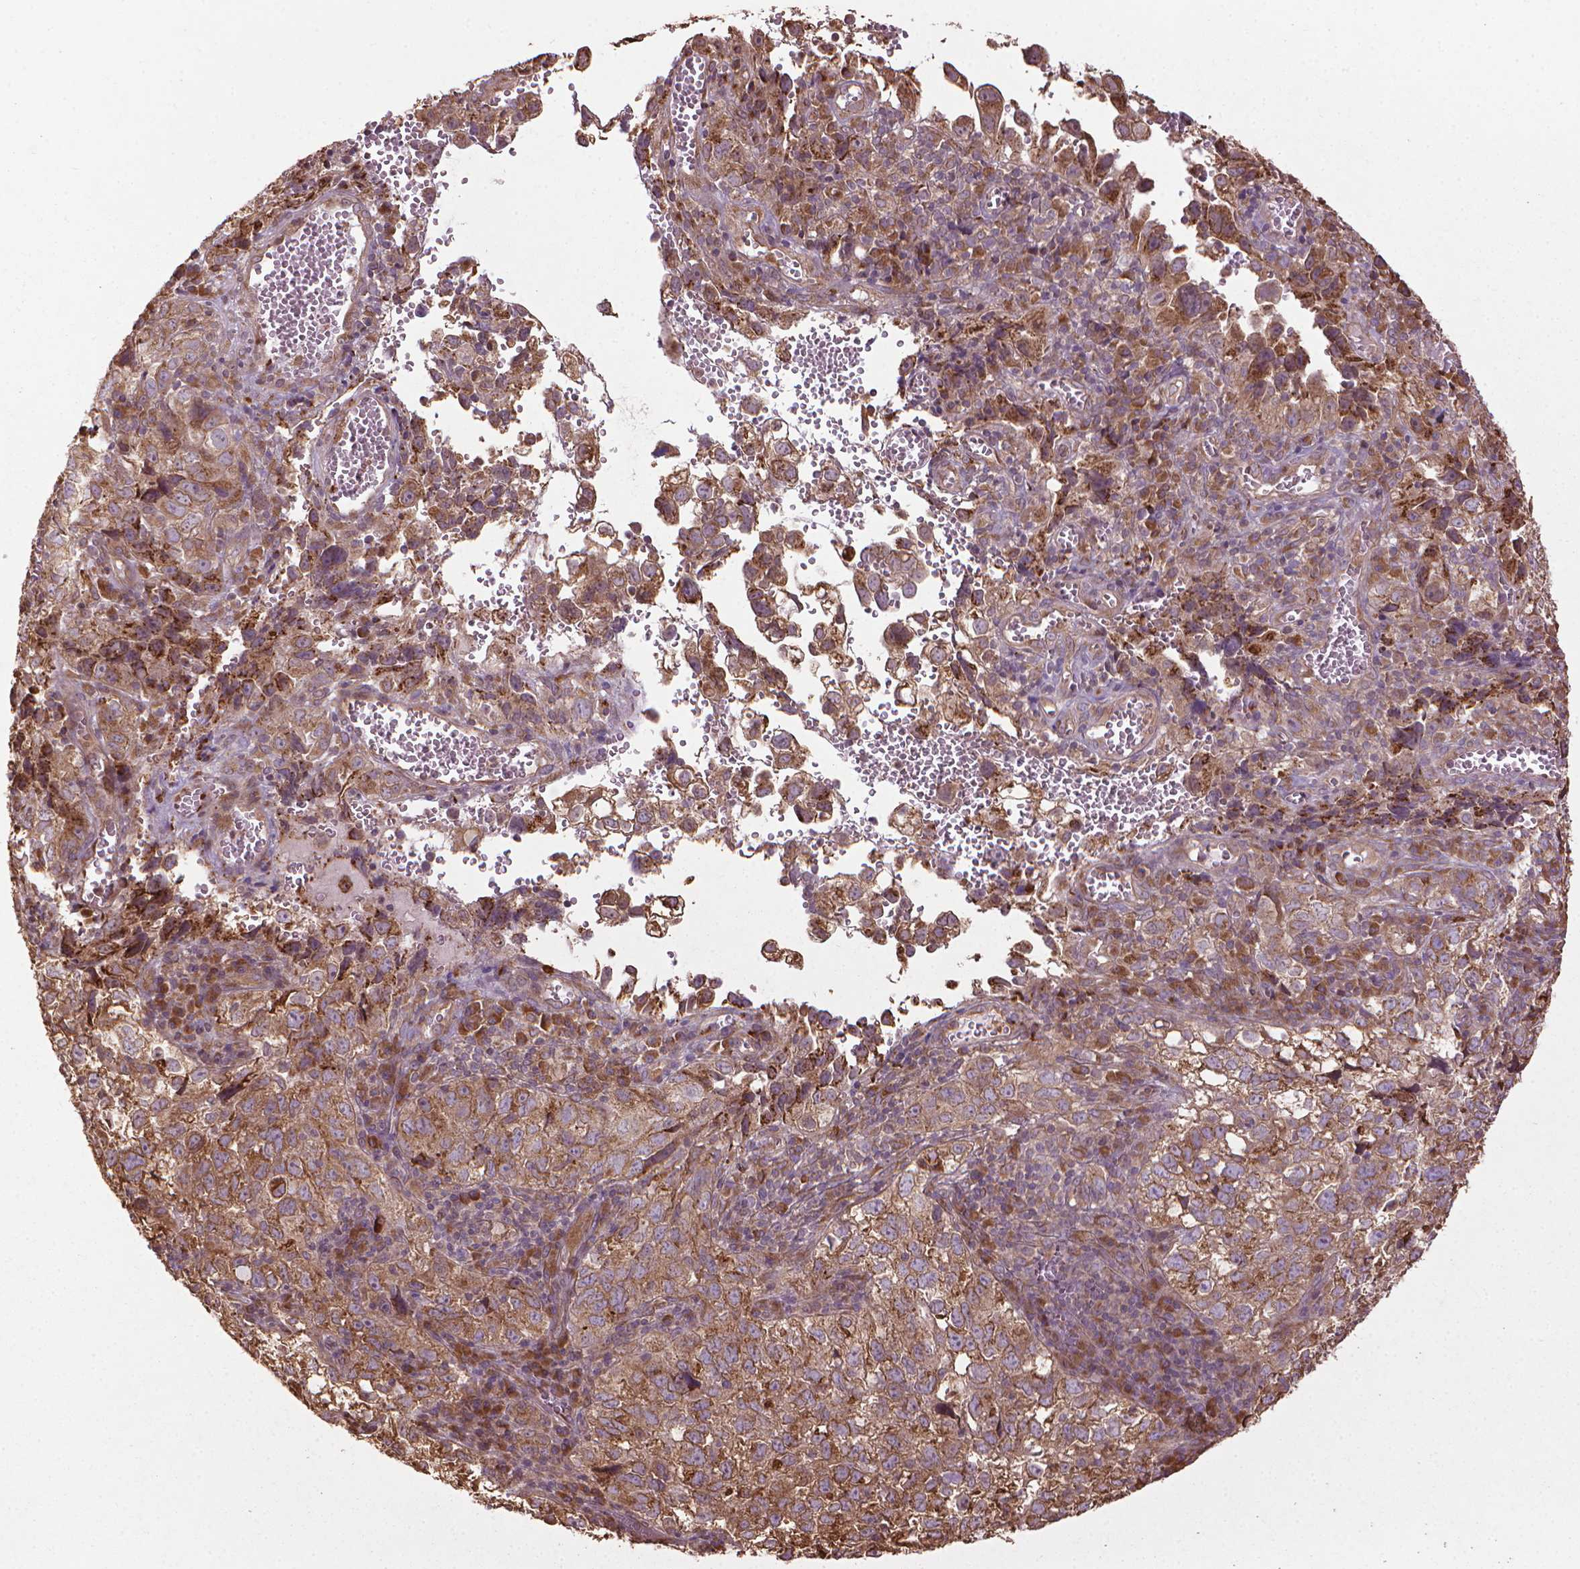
{"staining": {"intensity": "moderate", "quantity": ">75%", "location": "cytoplasmic/membranous"}, "tissue": "cervical cancer", "cell_type": "Tumor cells", "image_type": "cancer", "snomed": [{"axis": "morphology", "description": "Squamous cell carcinoma, NOS"}, {"axis": "topography", "description": "Cervix"}], "caption": "DAB immunohistochemical staining of cervical cancer (squamous cell carcinoma) shows moderate cytoplasmic/membranous protein staining in approximately >75% of tumor cells.", "gene": "GAS1", "patient": {"sex": "female", "age": 55}}